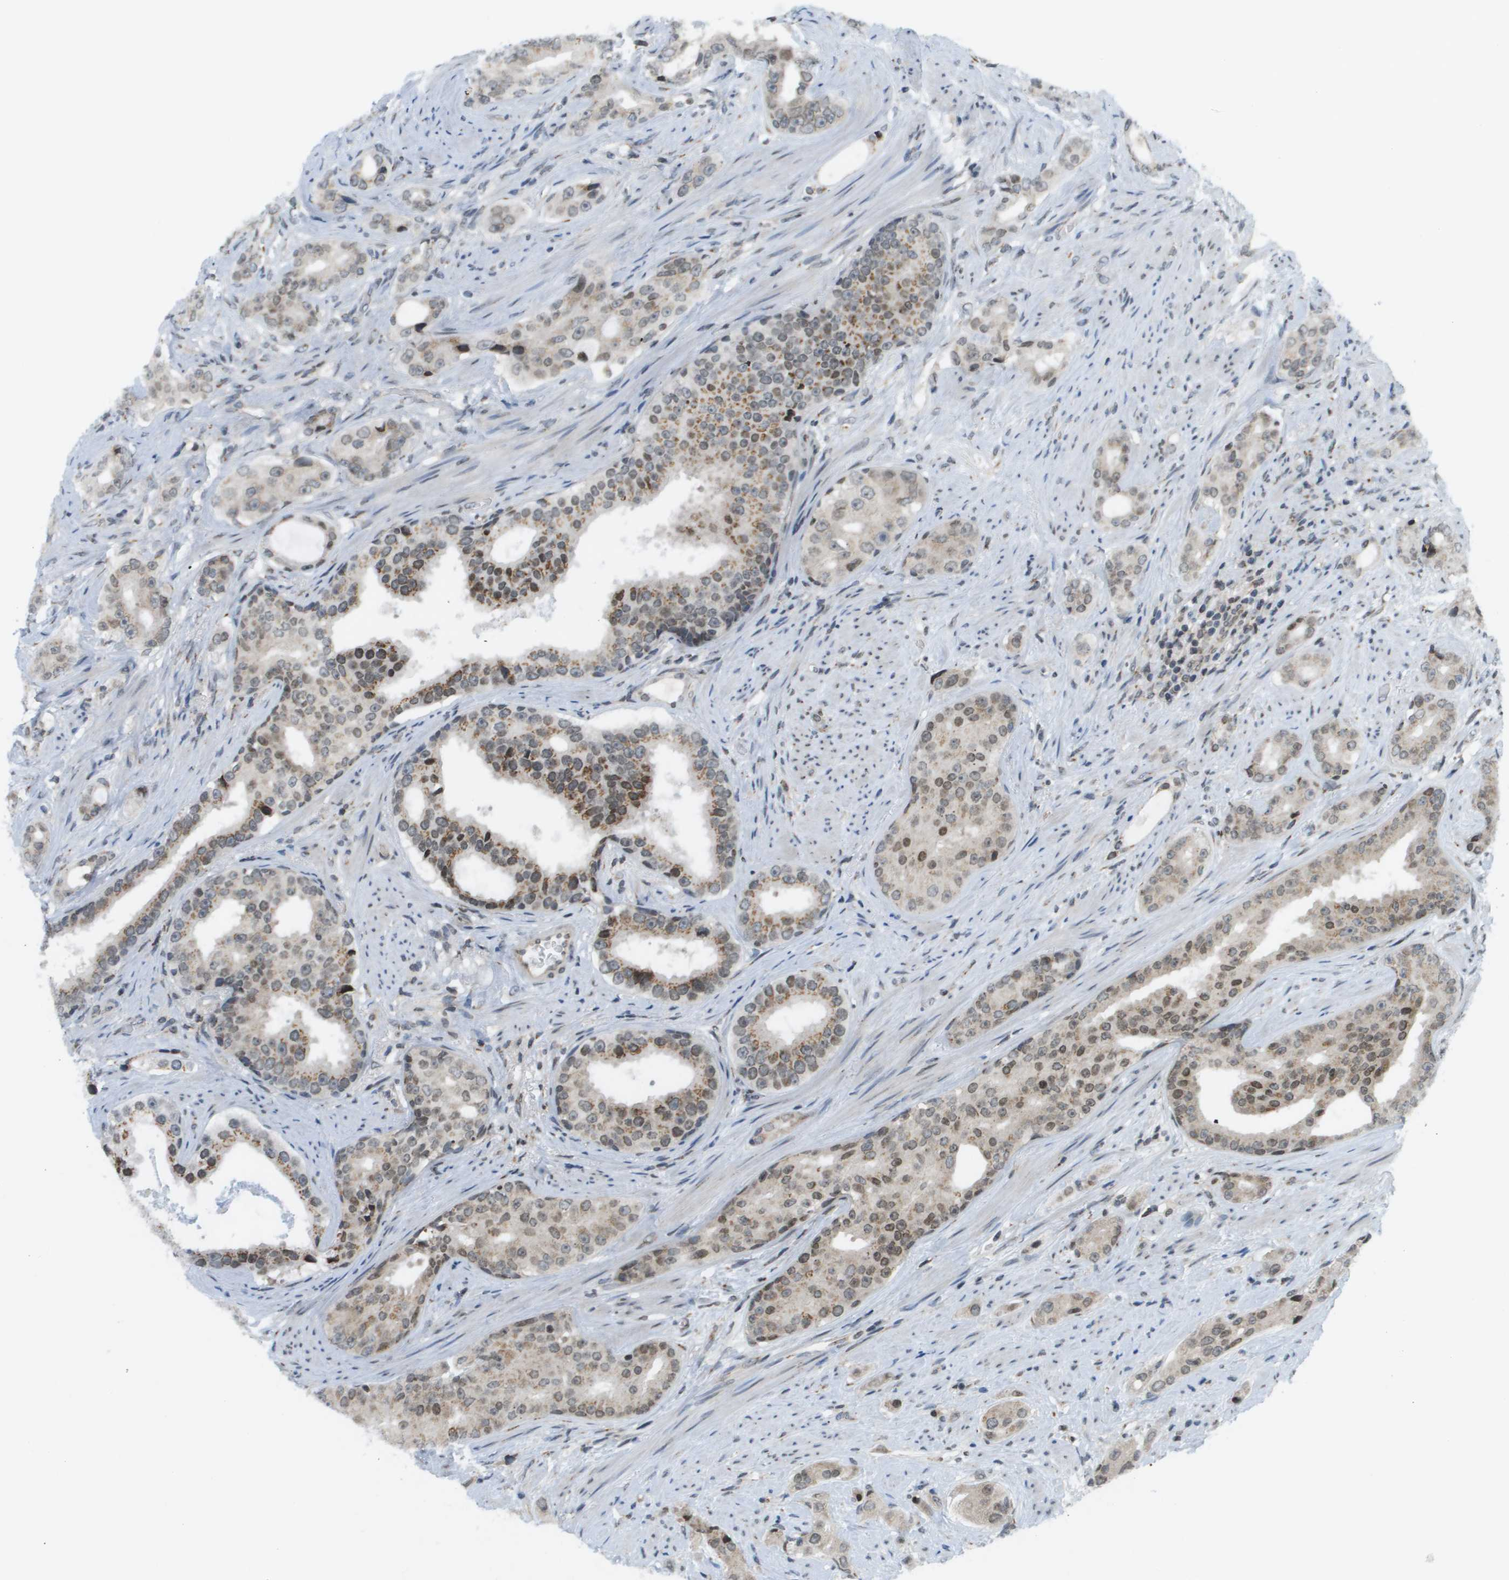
{"staining": {"intensity": "moderate", "quantity": "25%-75%", "location": "cytoplasmic/membranous,nuclear"}, "tissue": "prostate cancer", "cell_type": "Tumor cells", "image_type": "cancer", "snomed": [{"axis": "morphology", "description": "Adenocarcinoma, High grade"}, {"axis": "topography", "description": "Prostate"}], "caption": "Immunohistochemistry photomicrograph of neoplastic tissue: human prostate cancer stained using IHC displays medium levels of moderate protein expression localized specifically in the cytoplasmic/membranous and nuclear of tumor cells, appearing as a cytoplasmic/membranous and nuclear brown color.", "gene": "EVC", "patient": {"sex": "male", "age": 71}}